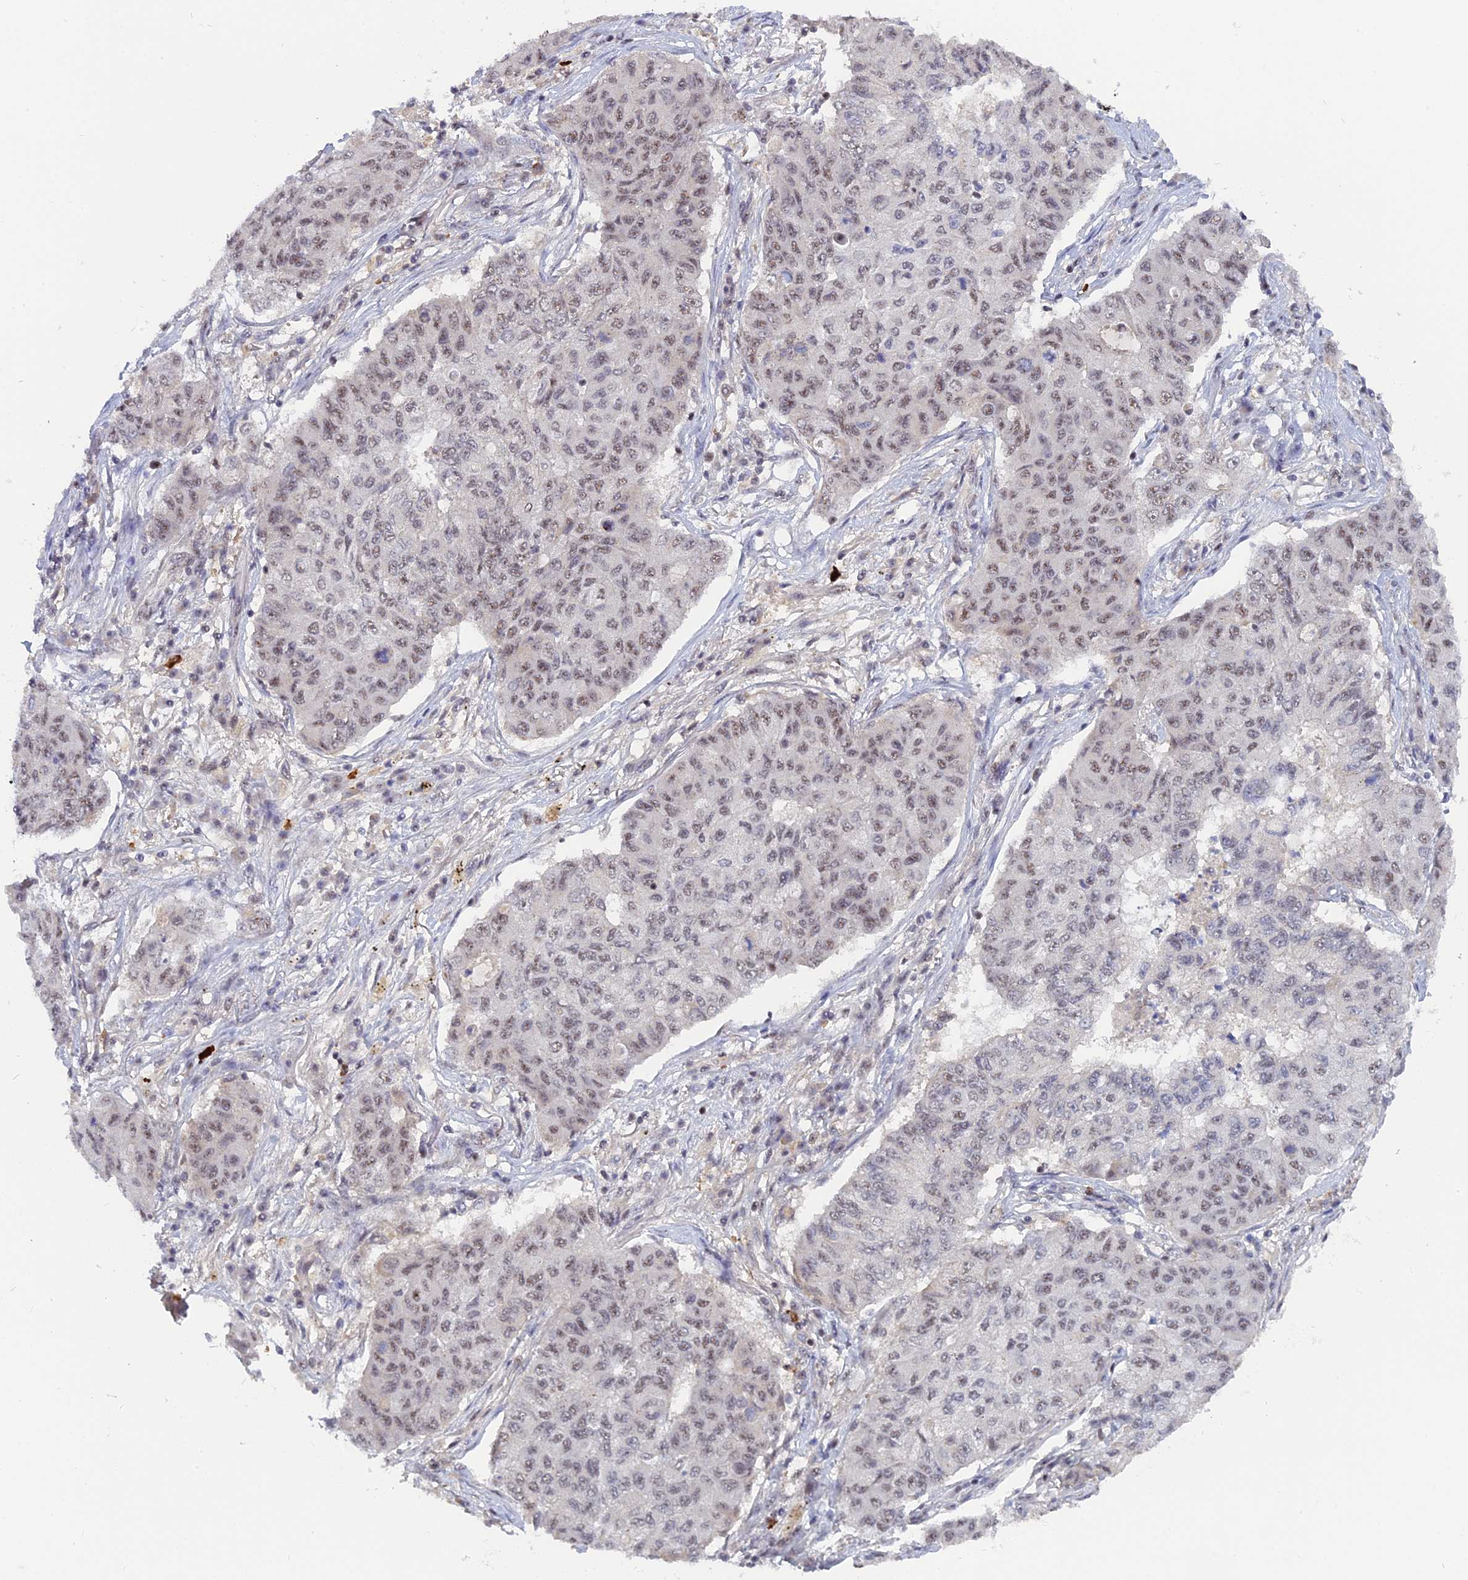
{"staining": {"intensity": "moderate", "quantity": "25%-75%", "location": "nuclear"}, "tissue": "lung cancer", "cell_type": "Tumor cells", "image_type": "cancer", "snomed": [{"axis": "morphology", "description": "Squamous cell carcinoma, NOS"}, {"axis": "topography", "description": "Lung"}], "caption": "Immunohistochemical staining of human lung cancer reveals medium levels of moderate nuclear protein staining in approximately 25%-75% of tumor cells.", "gene": "TAB1", "patient": {"sex": "male", "age": 74}}